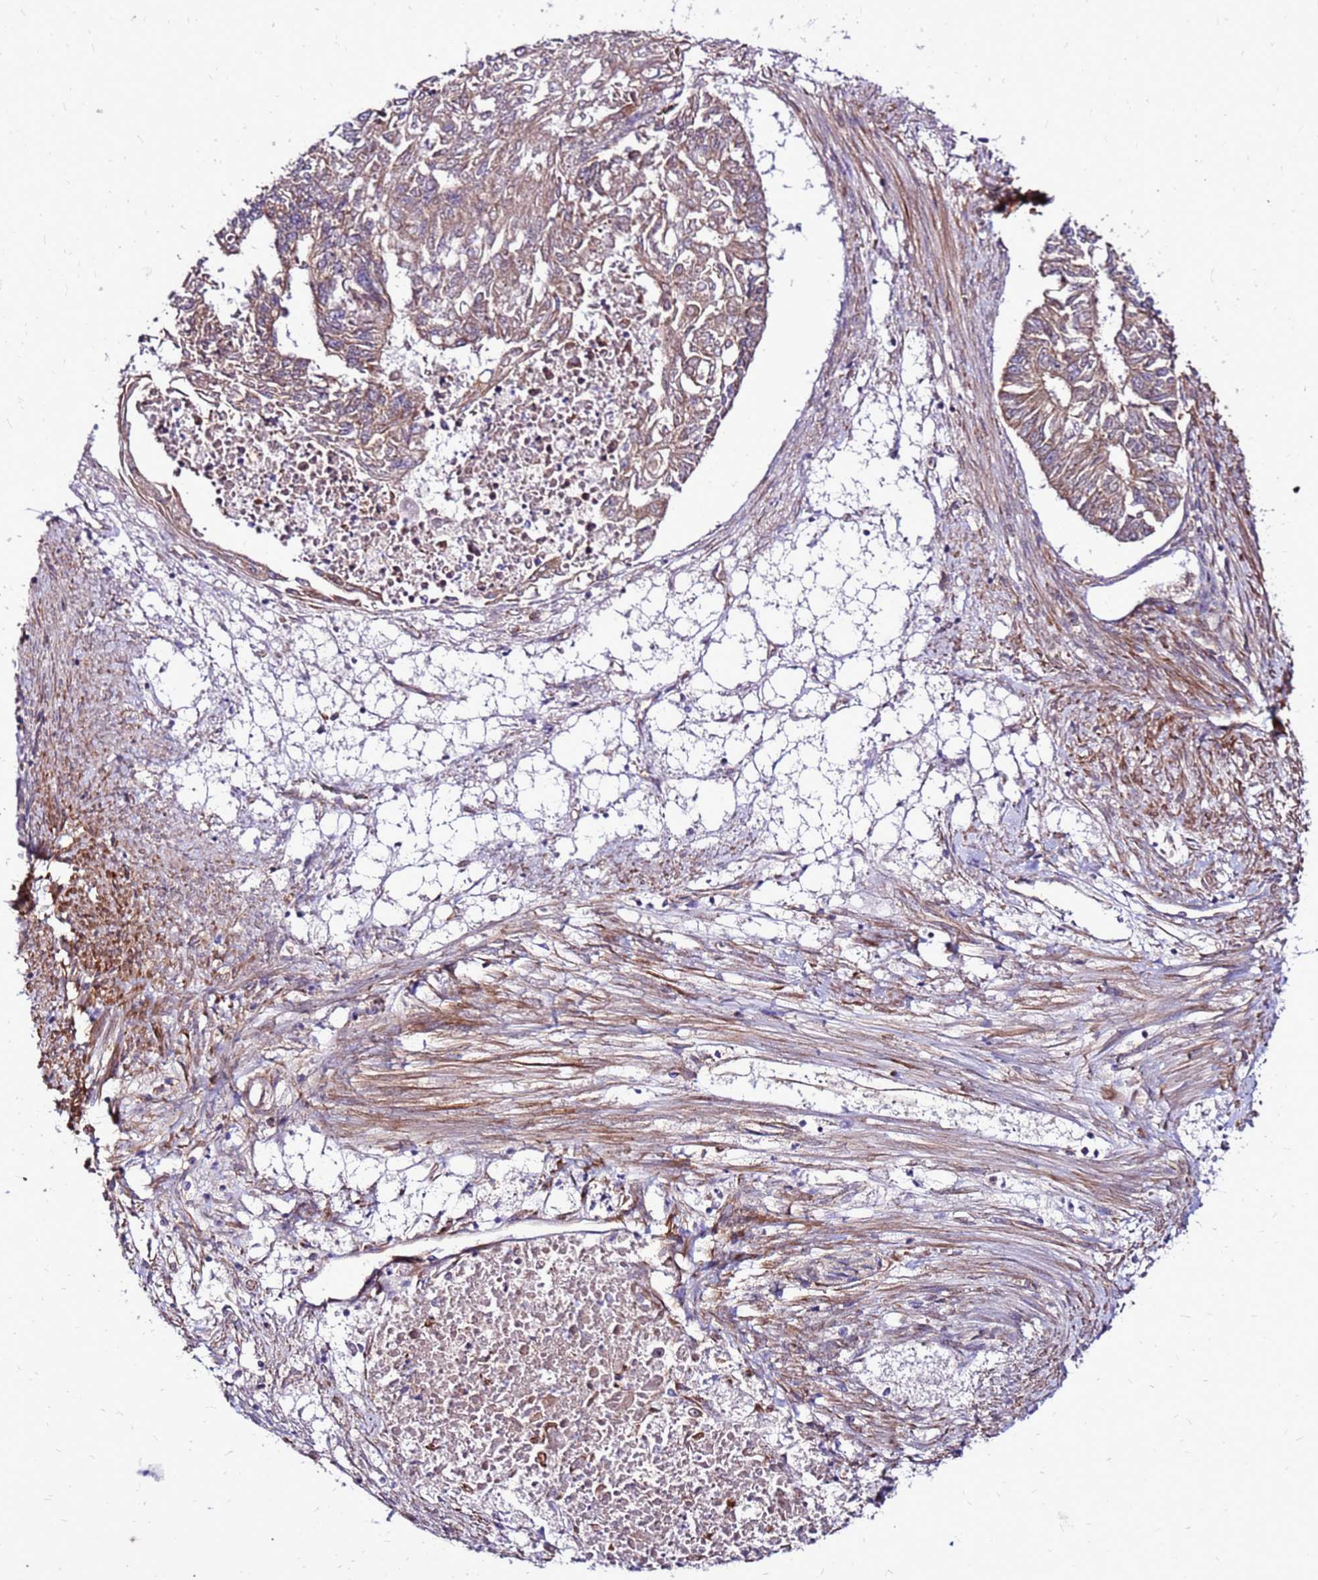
{"staining": {"intensity": "weak", "quantity": ">75%", "location": "cytoplasmic/membranous"}, "tissue": "endometrial cancer", "cell_type": "Tumor cells", "image_type": "cancer", "snomed": [{"axis": "morphology", "description": "Adenocarcinoma, NOS"}, {"axis": "topography", "description": "Endometrium"}], "caption": "IHC (DAB (3,3'-diaminobenzidine)) staining of endometrial cancer shows weak cytoplasmic/membranous protein expression in approximately >75% of tumor cells.", "gene": "EI24", "patient": {"sex": "female", "age": 32}}